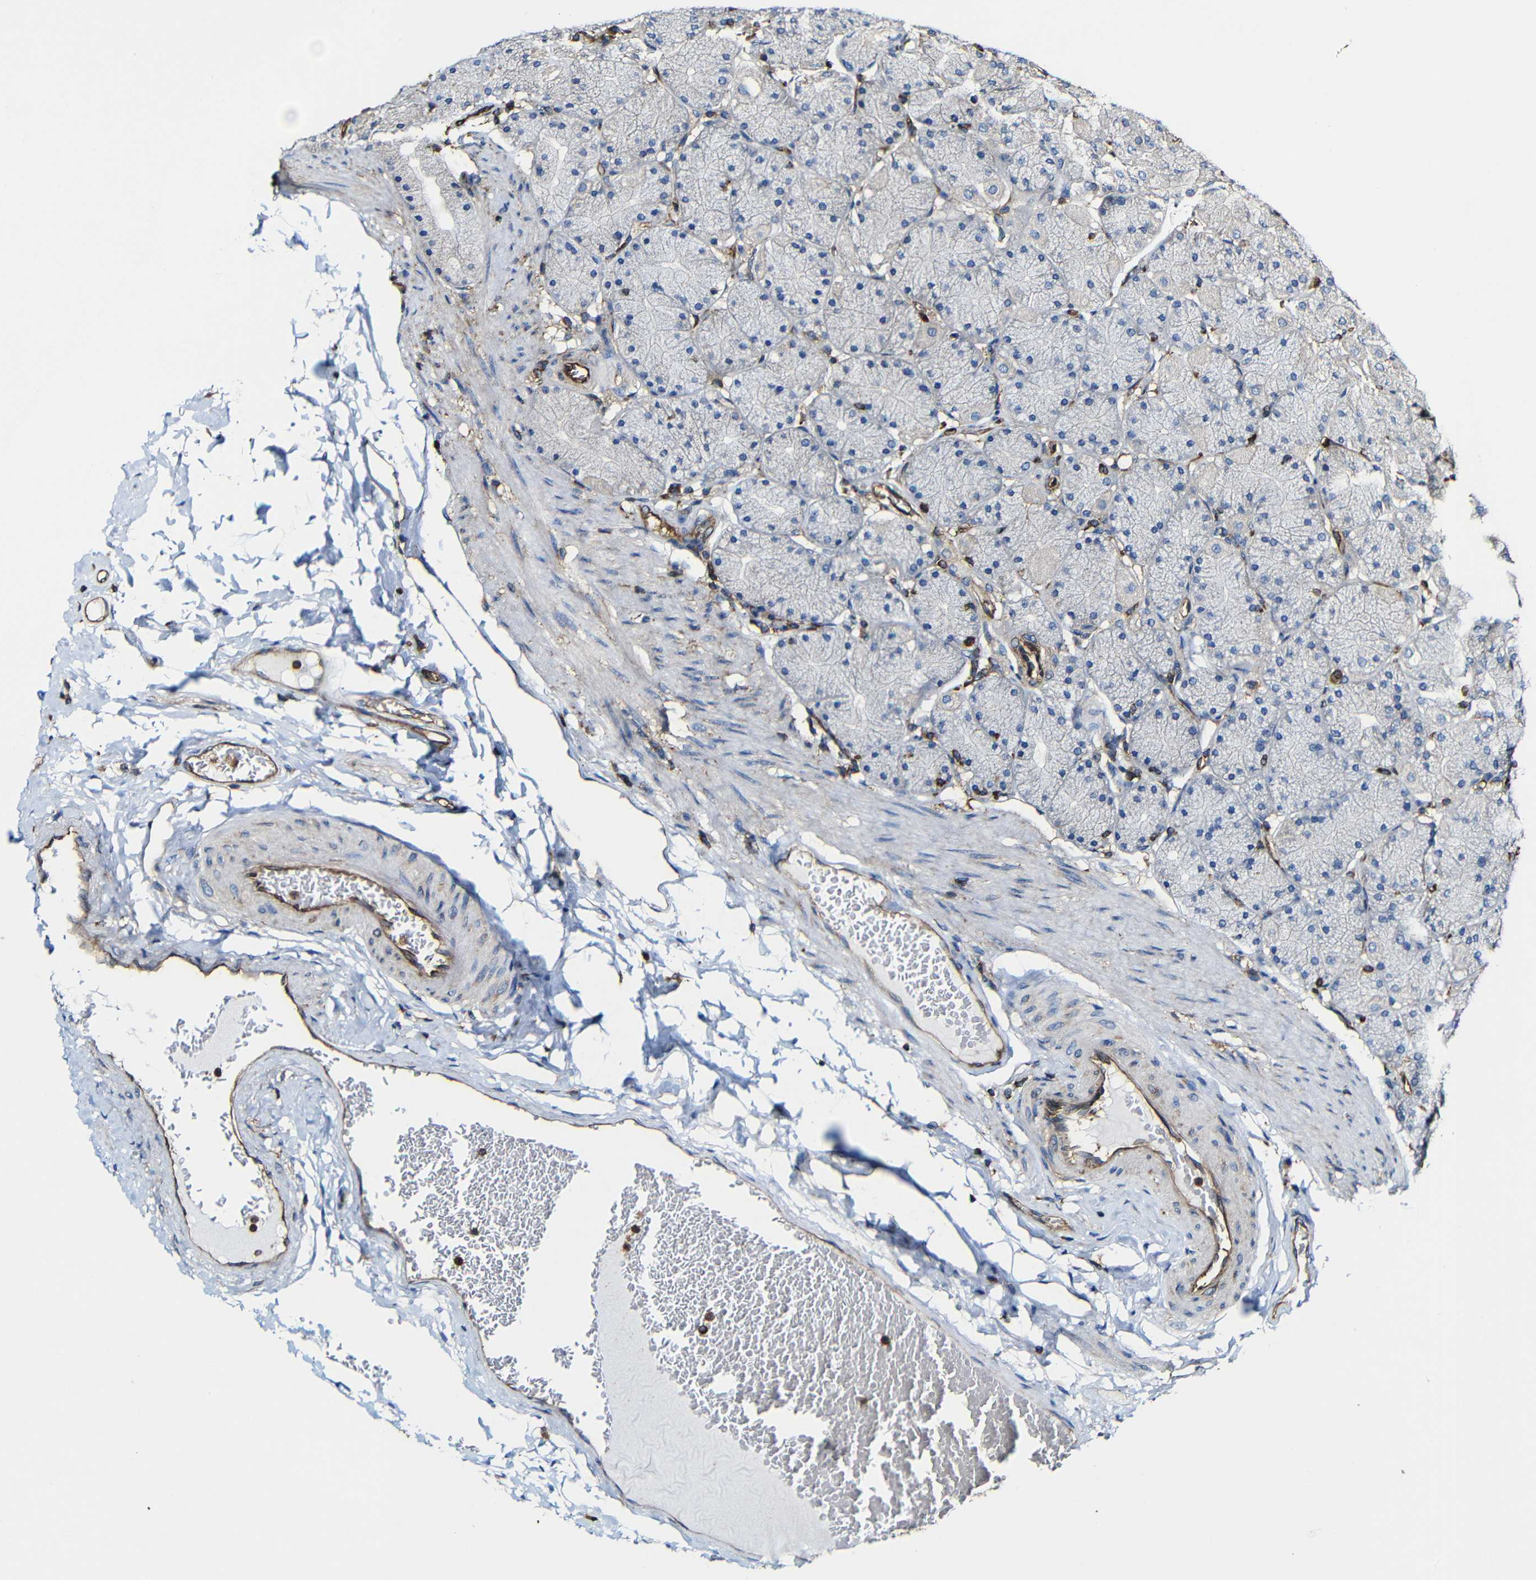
{"staining": {"intensity": "negative", "quantity": "none", "location": "none"}, "tissue": "stomach", "cell_type": "Glandular cells", "image_type": "normal", "snomed": [{"axis": "morphology", "description": "Normal tissue, NOS"}, {"axis": "topography", "description": "Stomach, upper"}], "caption": "Histopathology image shows no significant protein staining in glandular cells of normal stomach. Nuclei are stained in blue.", "gene": "MSN", "patient": {"sex": "female", "age": 56}}